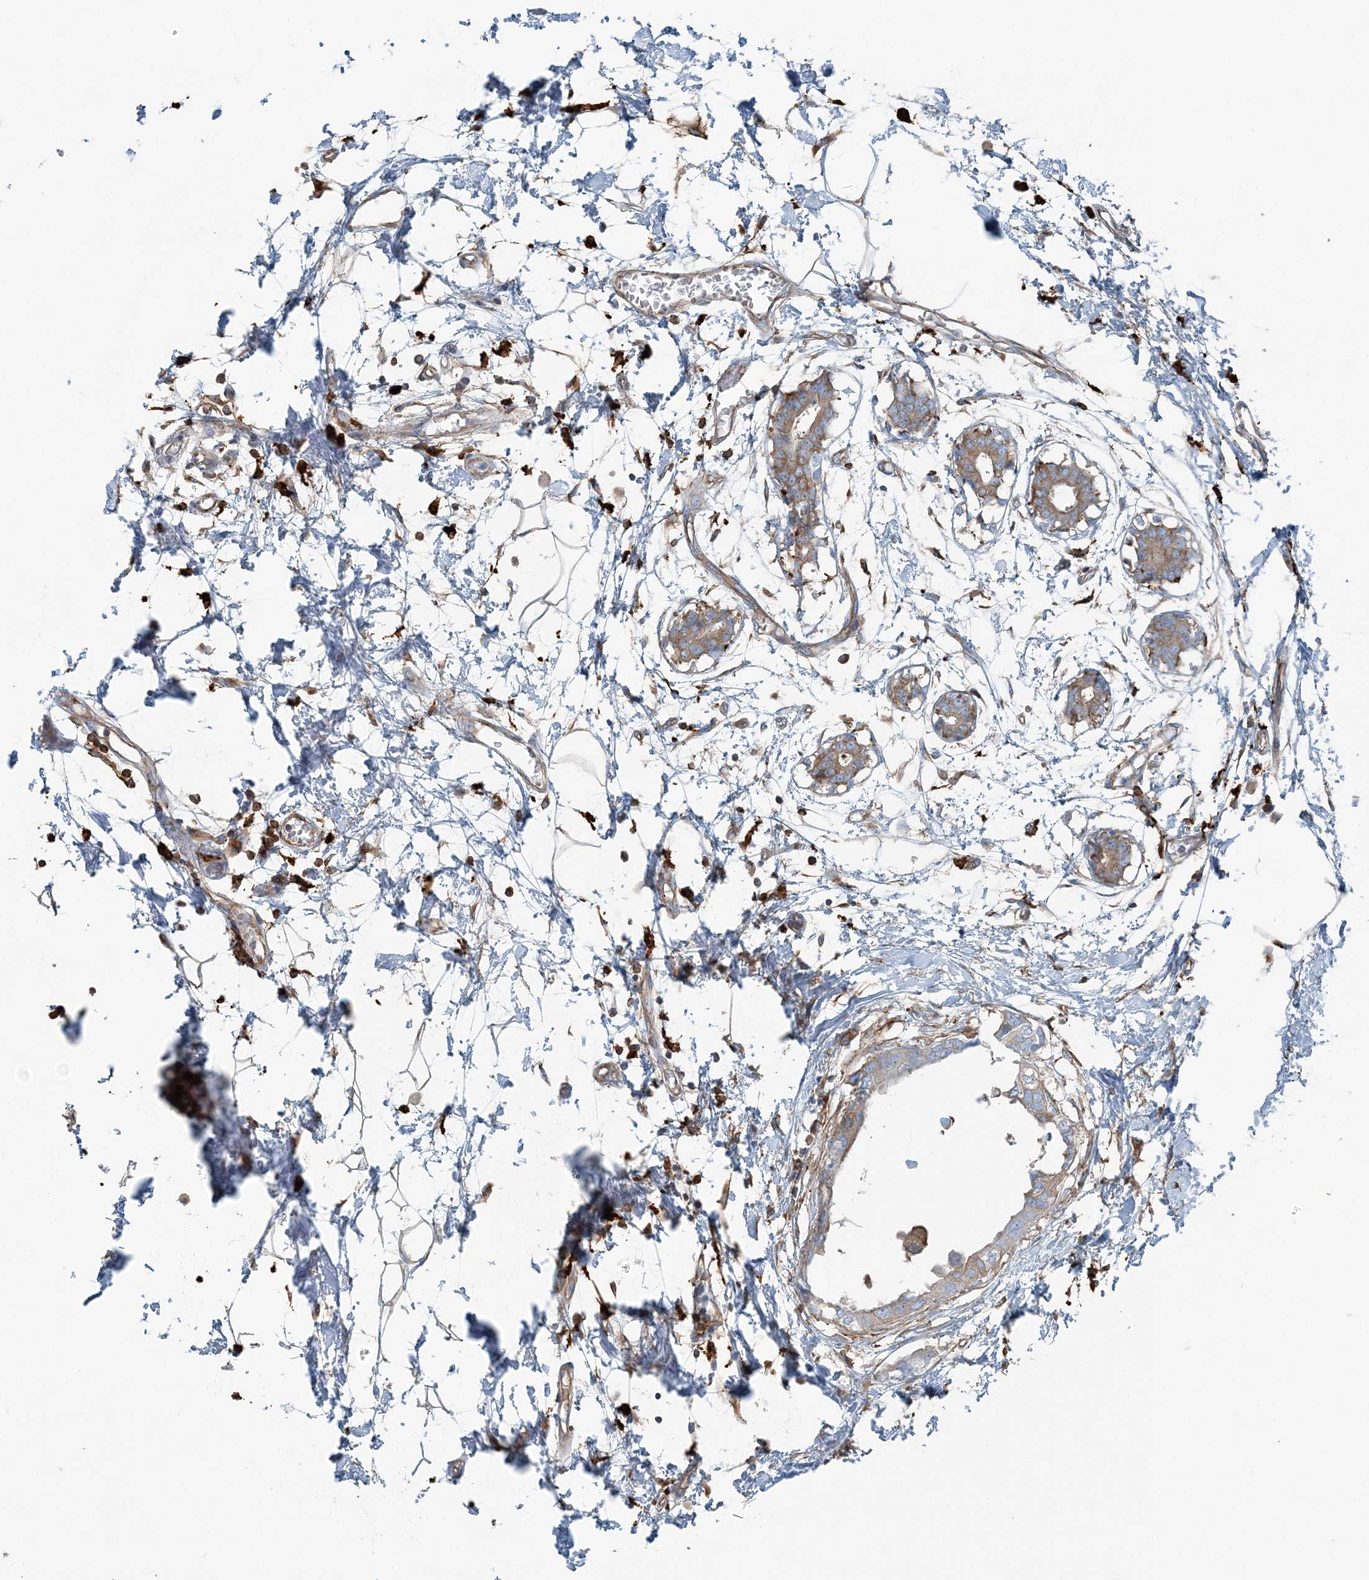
{"staining": {"intensity": "moderate", "quantity": ">75%", "location": "cytoplasmic/membranous"}, "tissue": "breast cancer", "cell_type": "Tumor cells", "image_type": "cancer", "snomed": [{"axis": "morphology", "description": "Duct carcinoma"}, {"axis": "topography", "description": "Breast"}], "caption": "Moderate cytoplasmic/membranous protein expression is seen in approximately >75% of tumor cells in infiltrating ductal carcinoma (breast). The staining is performed using DAB brown chromogen to label protein expression. The nuclei are counter-stained blue using hematoxylin.", "gene": "SNX2", "patient": {"sex": "female", "age": 40}}